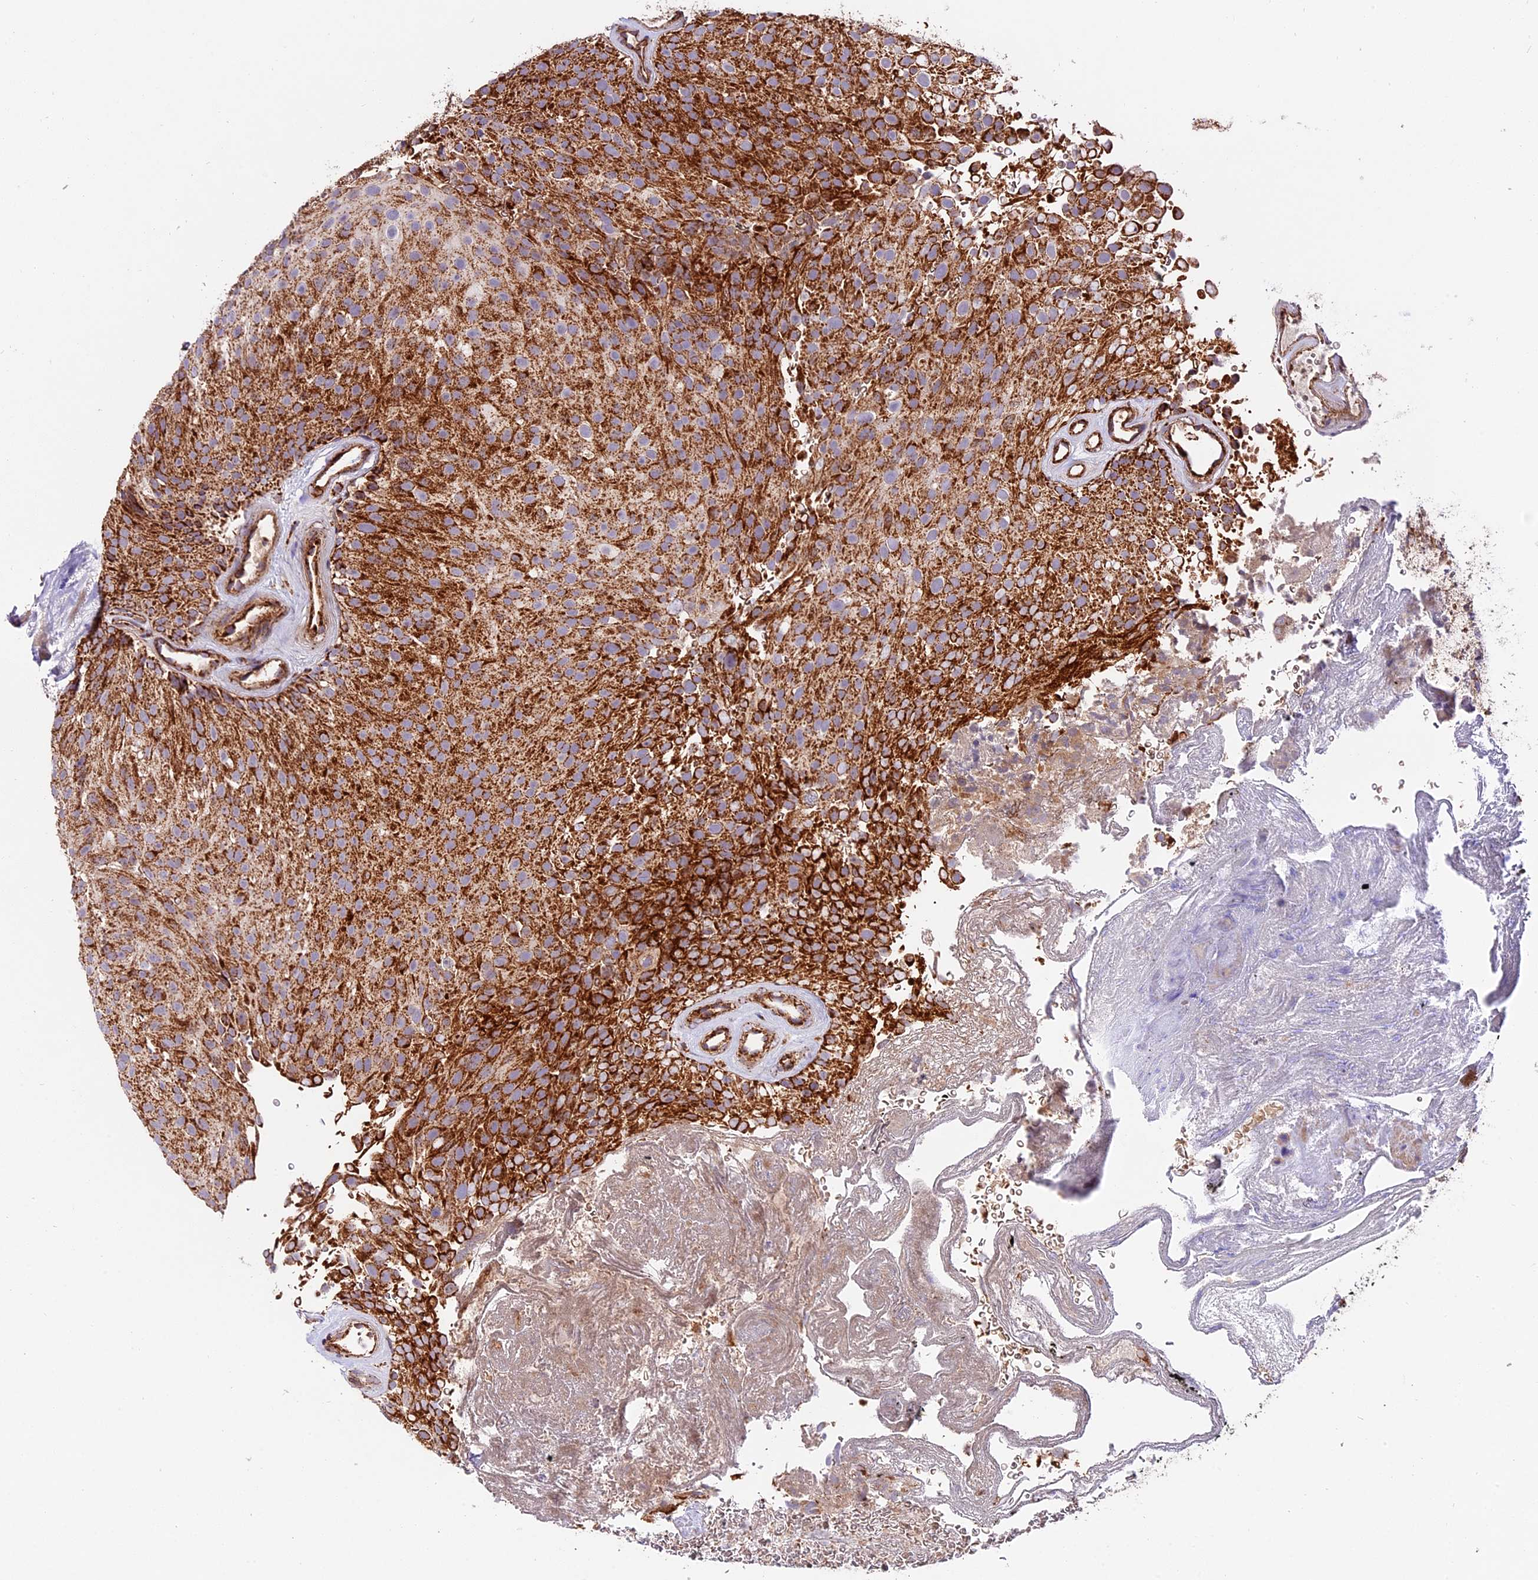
{"staining": {"intensity": "strong", "quantity": ">75%", "location": "cytoplasmic/membranous"}, "tissue": "urothelial cancer", "cell_type": "Tumor cells", "image_type": "cancer", "snomed": [{"axis": "morphology", "description": "Urothelial carcinoma, Low grade"}, {"axis": "topography", "description": "Urinary bladder"}], "caption": "Human low-grade urothelial carcinoma stained for a protein (brown) demonstrates strong cytoplasmic/membranous positive expression in approximately >75% of tumor cells.", "gene": "NDUFA8", "patient": {"sex": "male", "age": 78}}